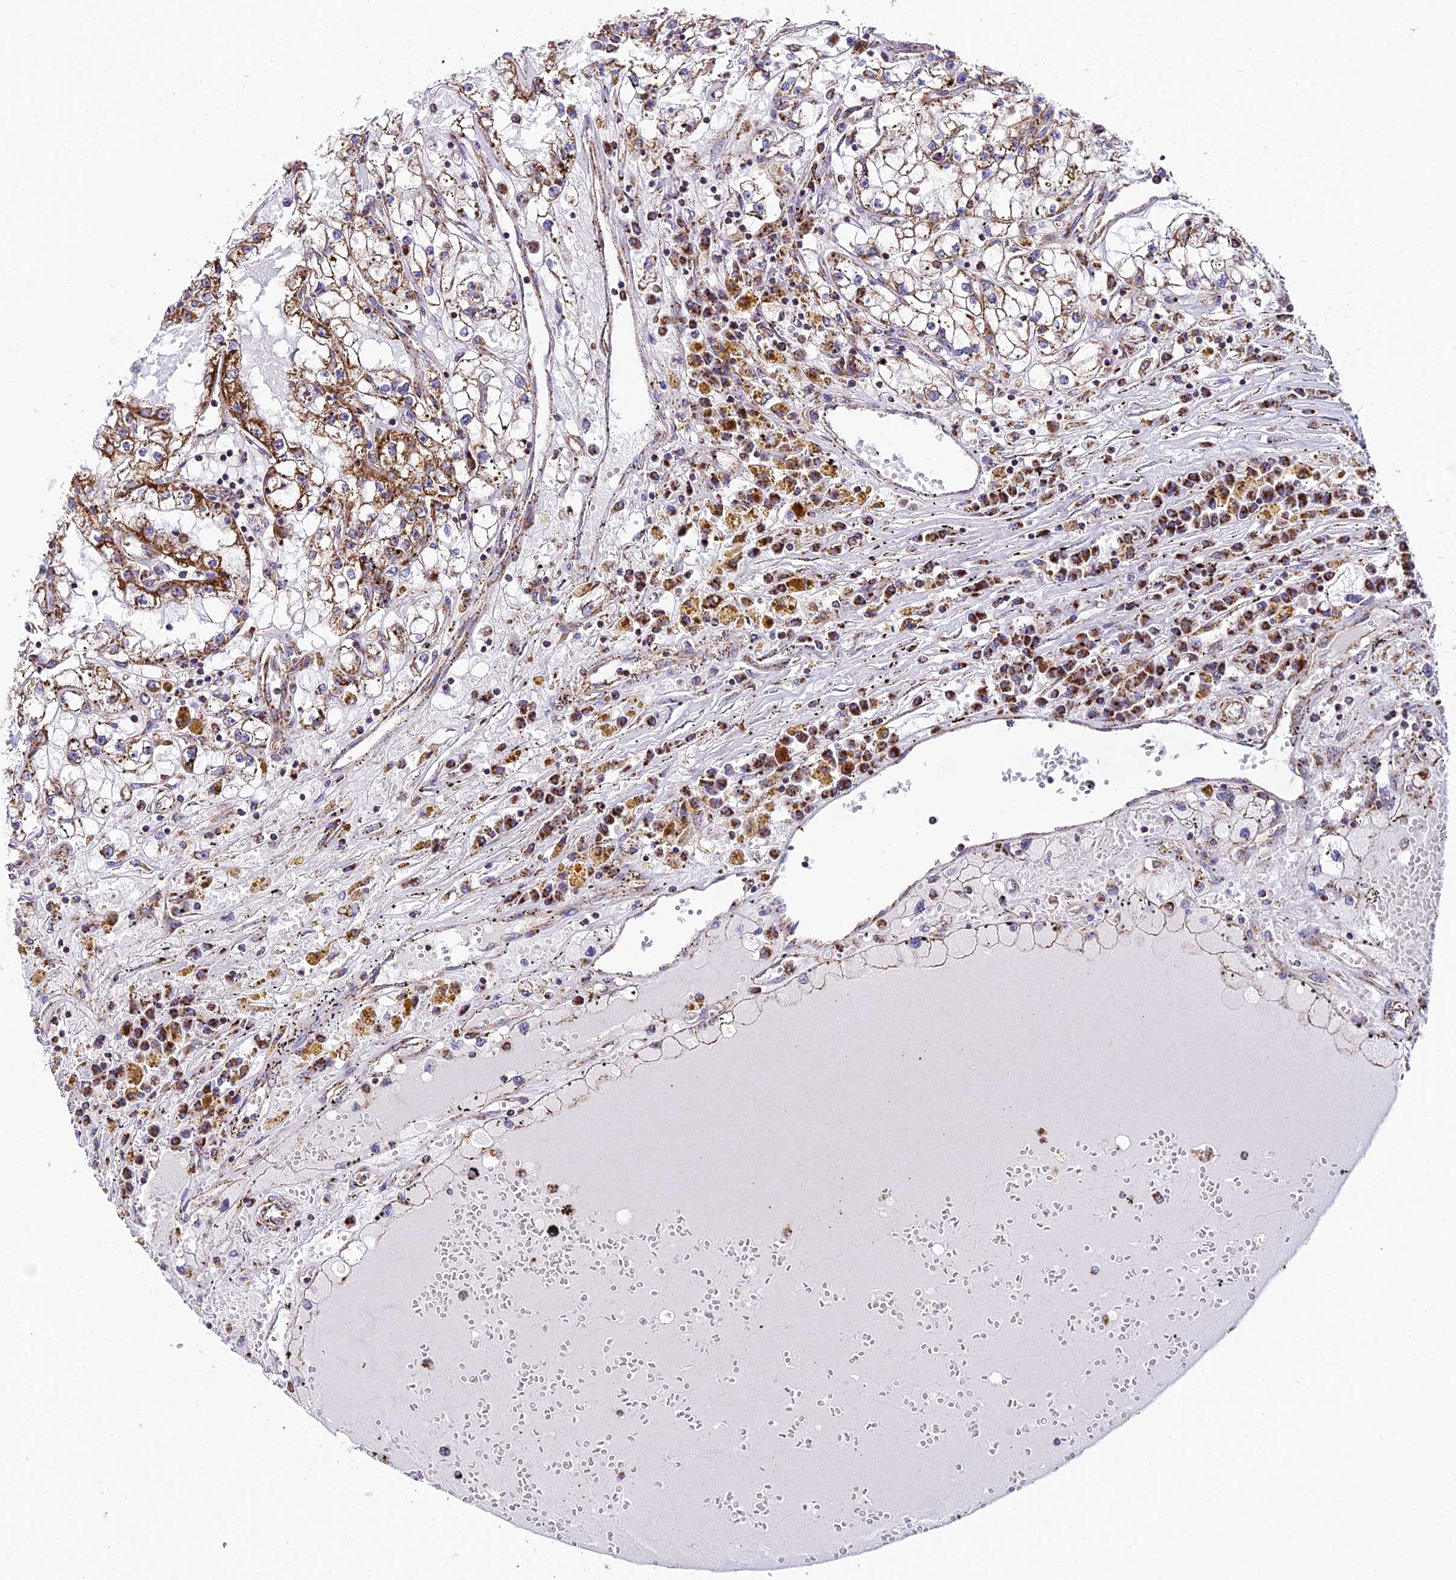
{"staining": {"intensity": "strong", "quantity": "<25%", "location": "cytoplasmic/membranous"}, "tissue": "renal cancer", "cell_type": "Tumor cells", "image_type": "cancer", "snomed": [{"axis": "morphology", "description": "Adenocarcinoma, NOS"}, {"axis": "topography", "description": "Kidney"}], "caption": "Immunohistochemical staining of renal cancer displays medium levels of strong cytoplasmic/membranous protein expression in about <25% of tumor cells.", "gene": "PSMD2", "patient": {"sex": "male", "age": 56}}